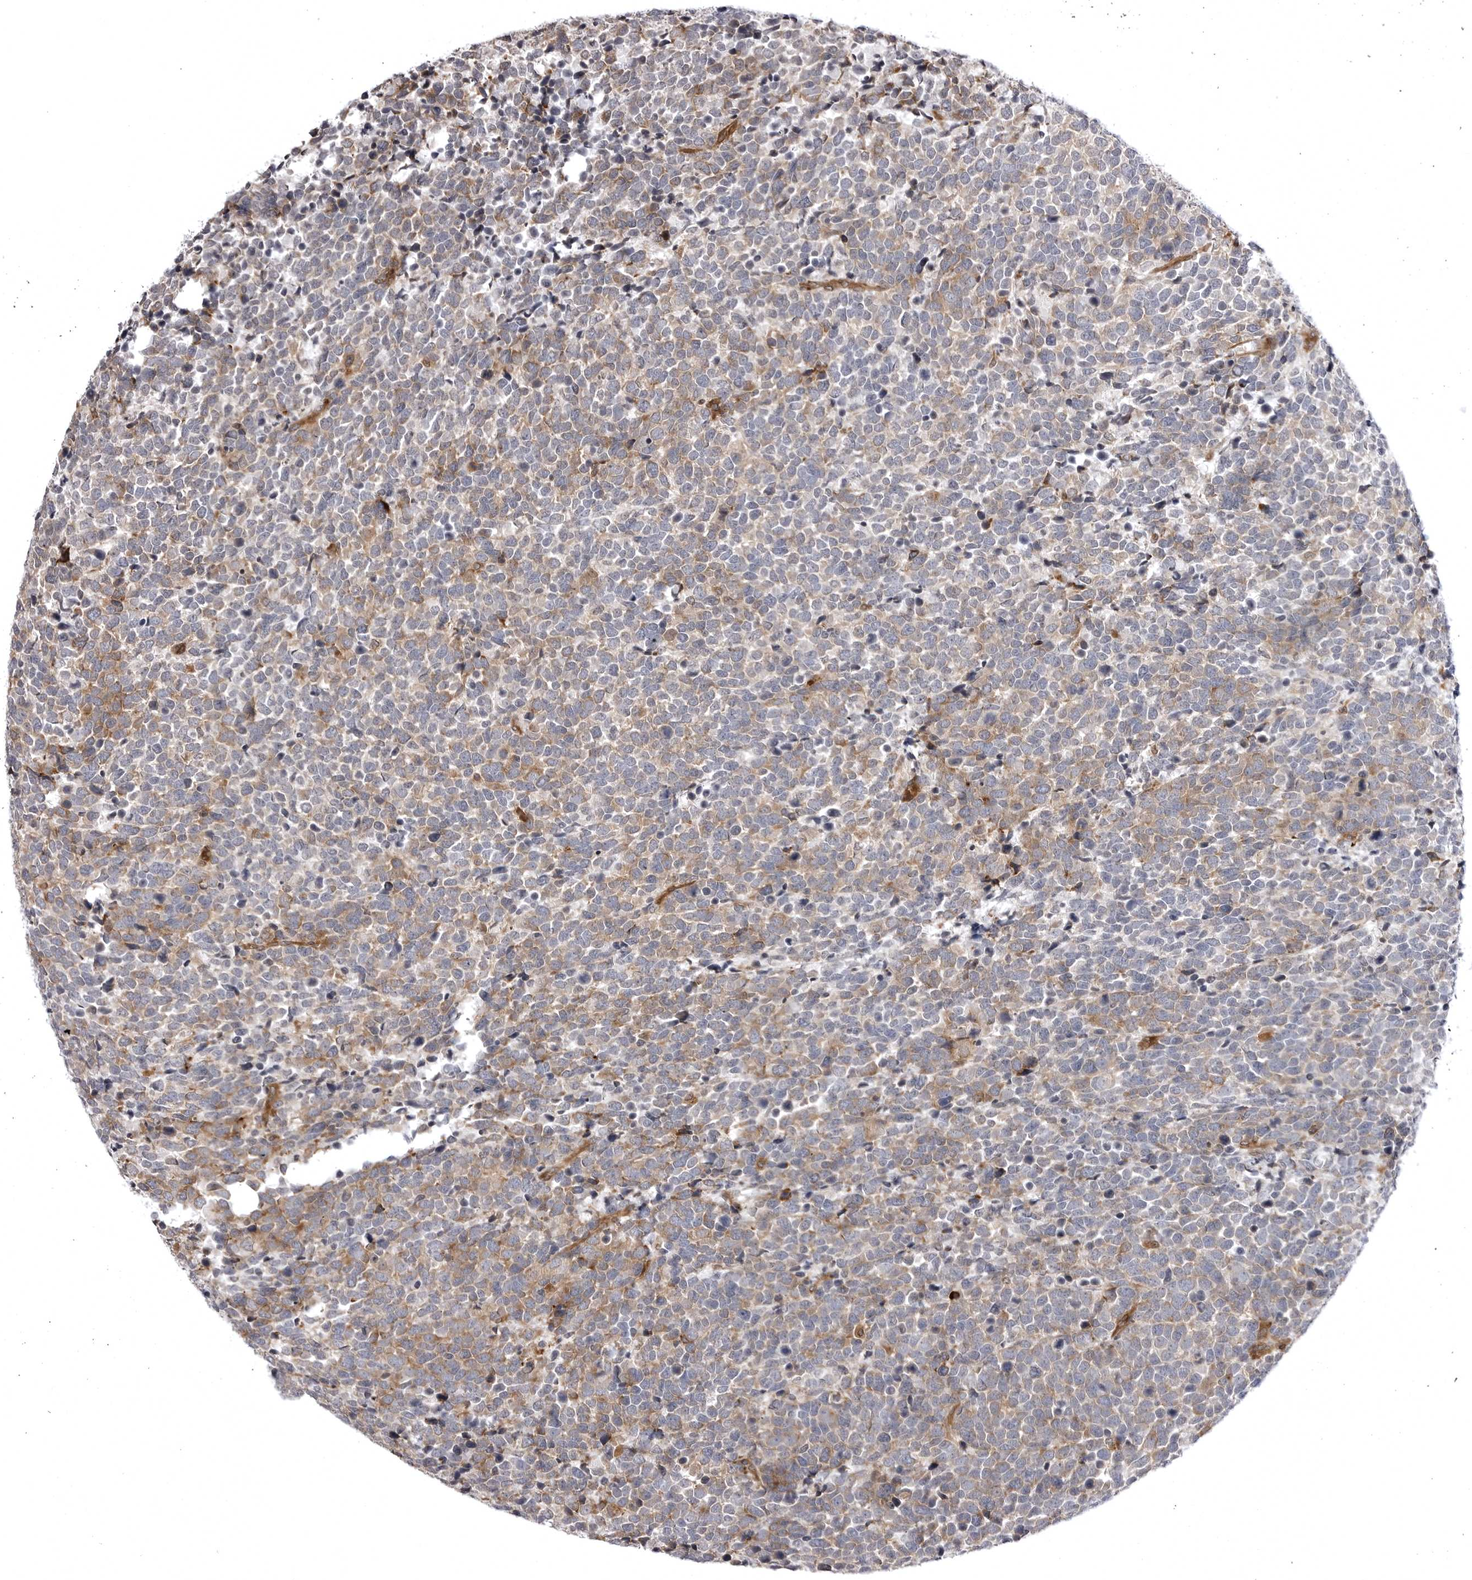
{"staining": {"intensity": "weak", "quantity": ">75%", "location": "cytoplasmic/membranous"}, "tissue": "urothelial cancer", "cell_type": "Tumor cells", "image_type": "cancer", "snomed": [{"axis": "morphology", "description": "Urothelial carcinoma, High grade"}, {"axis": "topography", "description": "Urinary bladder"}], "caption": "Protein staining exhibits weak cytoplasmic/membranous expression in about >75% of tumor cells in urothelial cancer.", "gene": "ARL5A", "patient": {"sex": "female", "age": 82}}